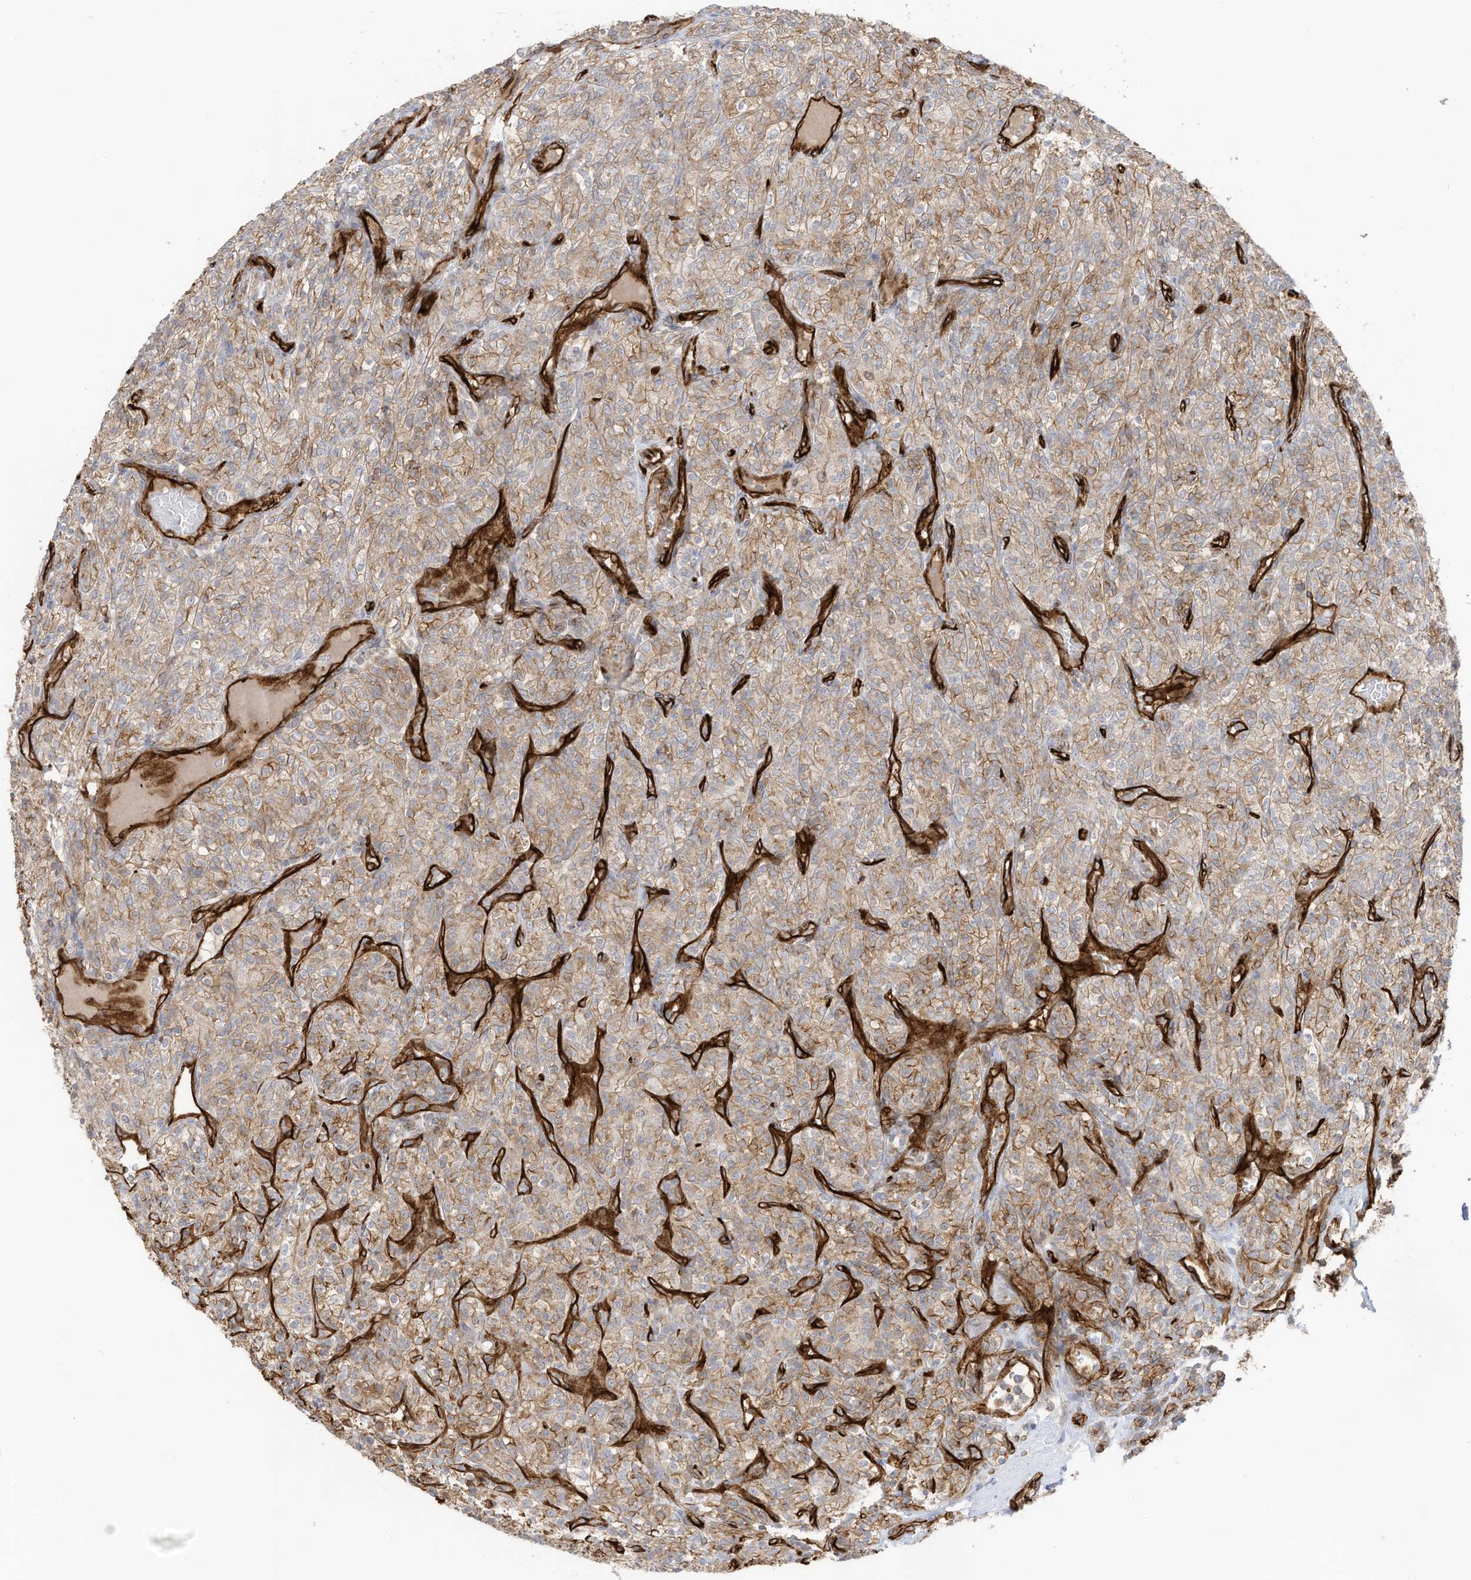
{"staining": {"intensity": "moderate", "quantity": "25%-75%", "location": "cytoplasmic/membranous"}, "tissue": "renal cancer", "cell_type": "Tumor cells", "image_type": "cancer", "snomed": [{"axis": "morphology", "description": "Adenocarcinoma, NOS"}, {"axis": "topography", "description": "Kidney"}], "caption": "There is medium levels of moderate cytoplasmic/membranous expression in tumor cells of renal adenocarcinoma, as demonstrated by immunohistochemical staining (brown color).", "gene": "ABCB7", "patient": {"sex": "male", "age": 77}}